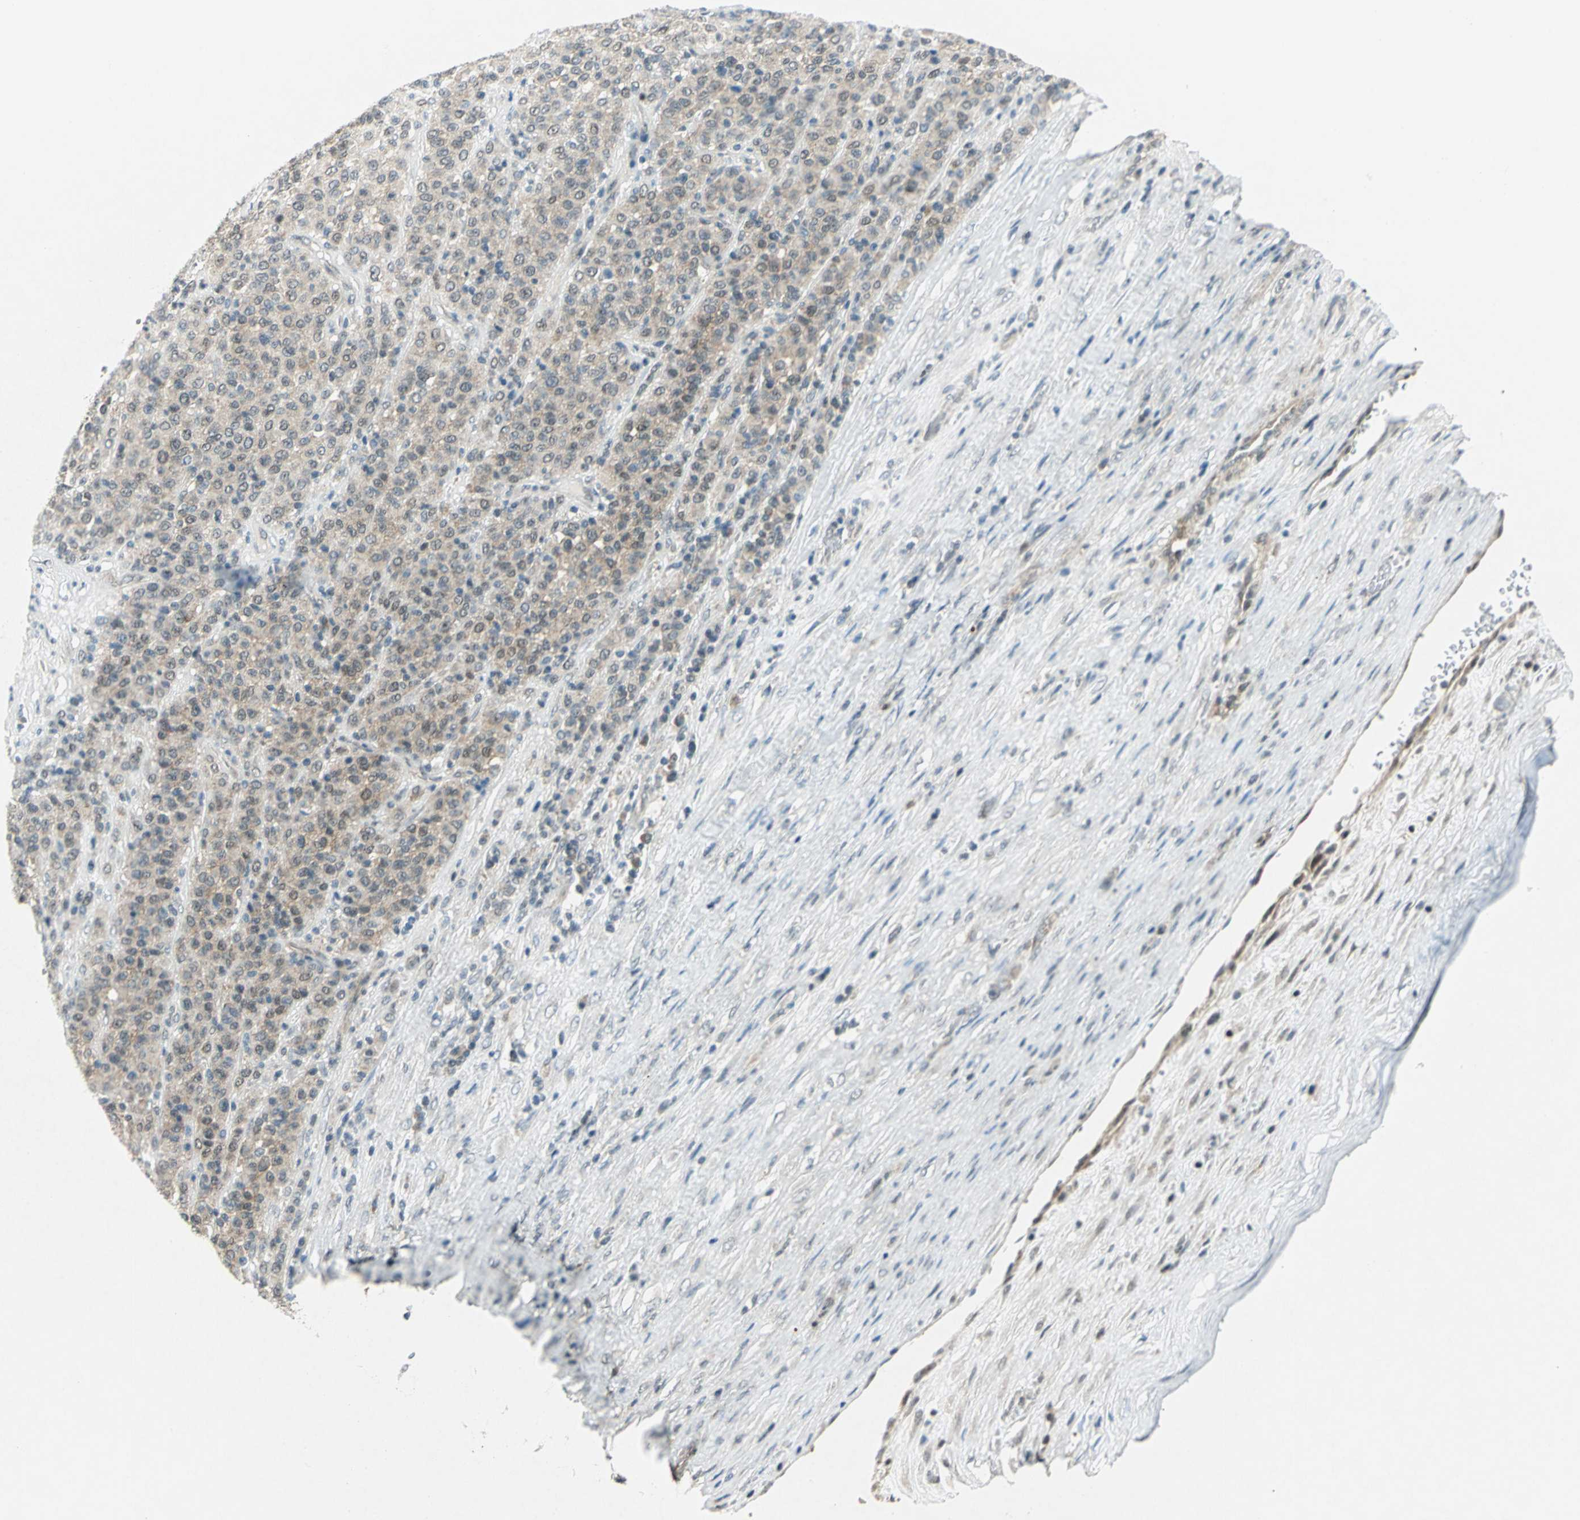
{"staining": {"intensity": "weak", "quantity": ">75%", "location": "cytoplasmic/membranous"}, "tissue": "melanoma", "cell_type": "Tumor cells", "image_type": "cancer", "snomed": [{"axis": "morphology", "description": "Malignant melanoma, Metastatic site"}, {"axis": "topography", "description": "Pancreas"}], "caption": "Protein analysis of malignant melanoma (metastatic site) tissue exhibits weak cytoplasmic/membranous positivity in about >75% of tumor cells. The staining is performed using DAB (3,3'-diaminobenzidine) brown chromogen to label protein expression. The nuclei are counter-stained blue using hematoxylin.", "gene": "PIN1", "patient": {"sex": "female", "age": 30}}